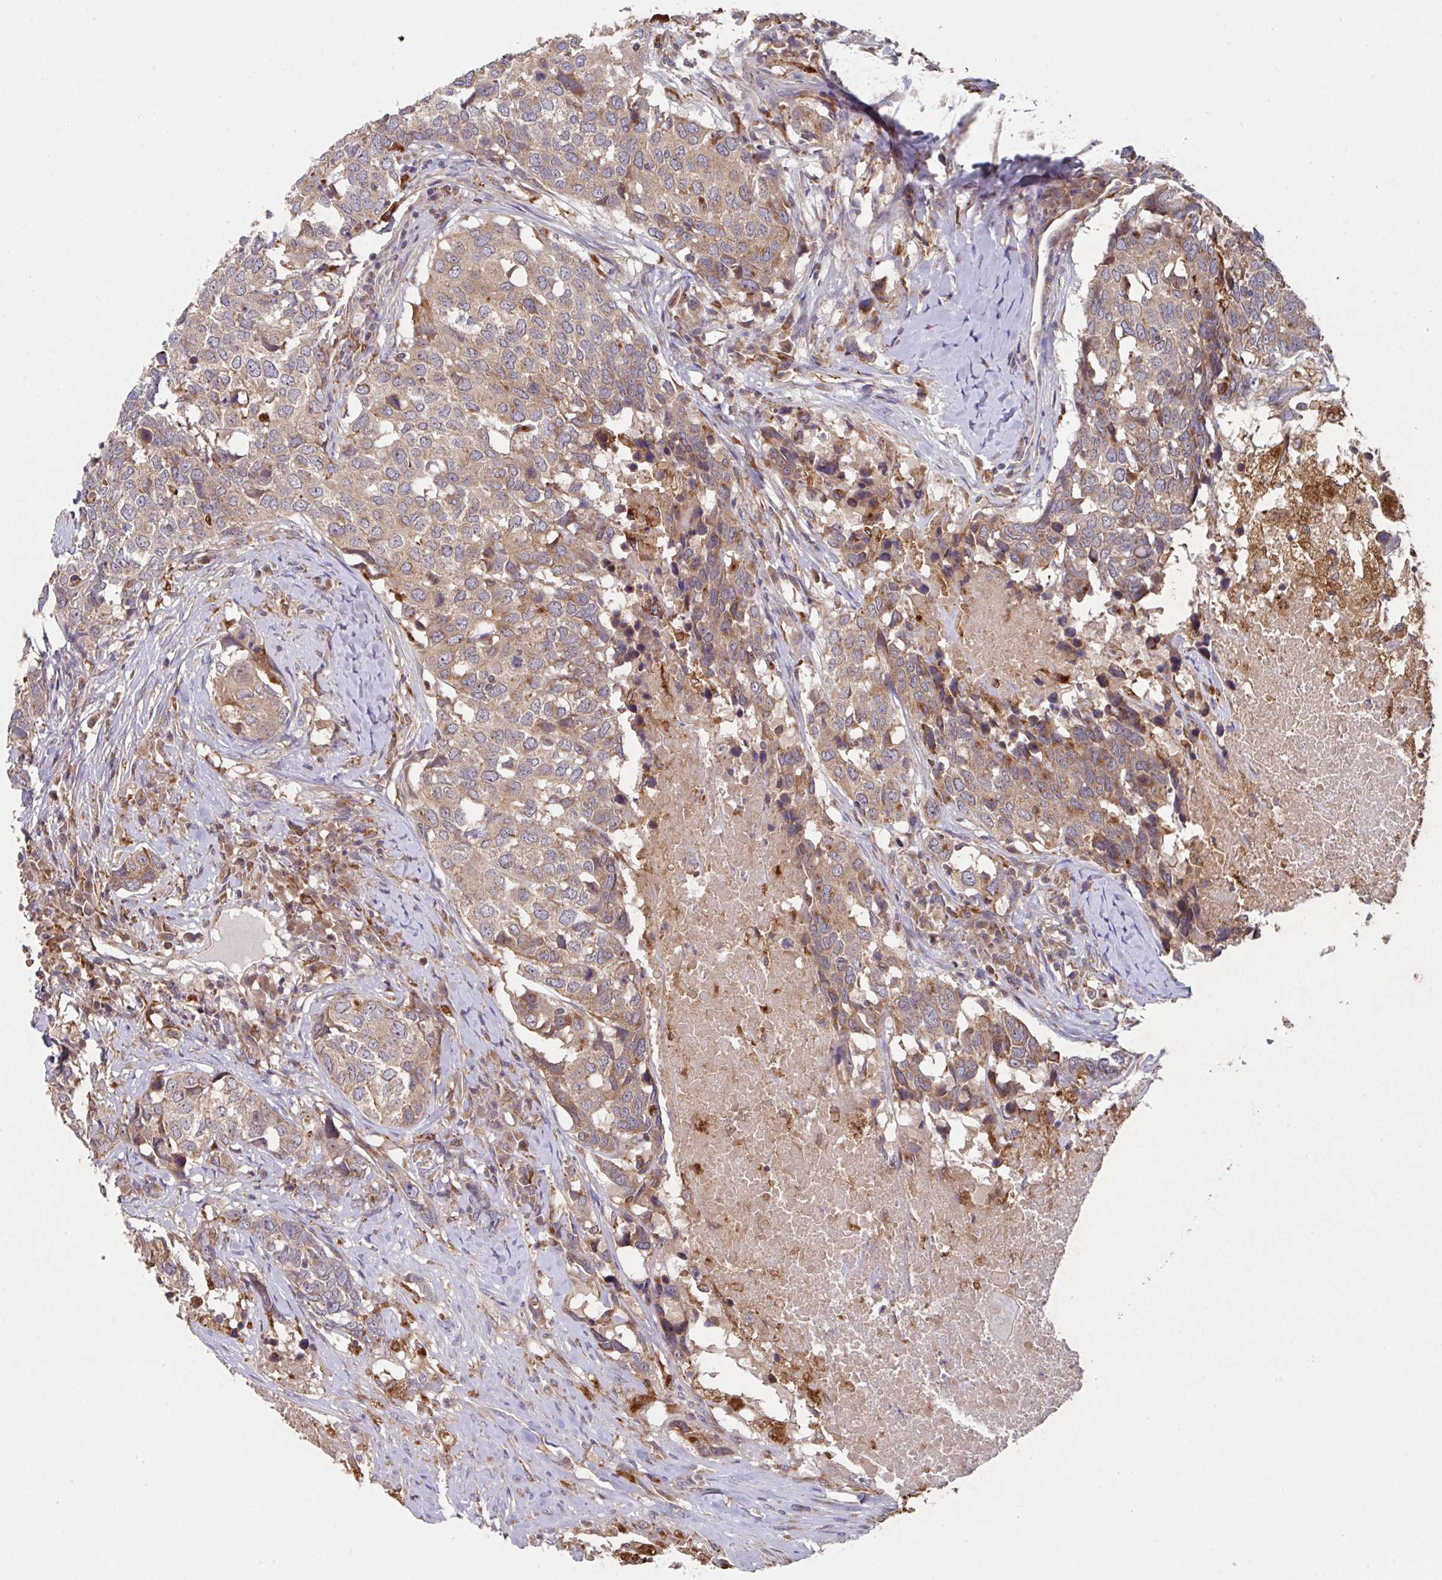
{"staining": {"intensity": "weak", "quantity": ">75%", "location": "cytoplasmic/membranous"}, "tissue": "head and neck cancer", "cell_type": "Tumor cells", "image_type": "cancer", "snomed": [{"axis": "morphology", "description": "Squamous cell carcinoma, NOS"}, {"axis": "topography", "description": "Head-Neck"}], "caption": "A high-resolution photomicrograph shows immunohistochemistry staining of head and neck cancer (squamous cell carcinoma), which demonstrates weak cytoplasmic/membranous expression in about >75% of tumor cells. Nuclei are stained in blue.", "gene": "TRIM14", "patient": {"sex": "male", "age": 66}}